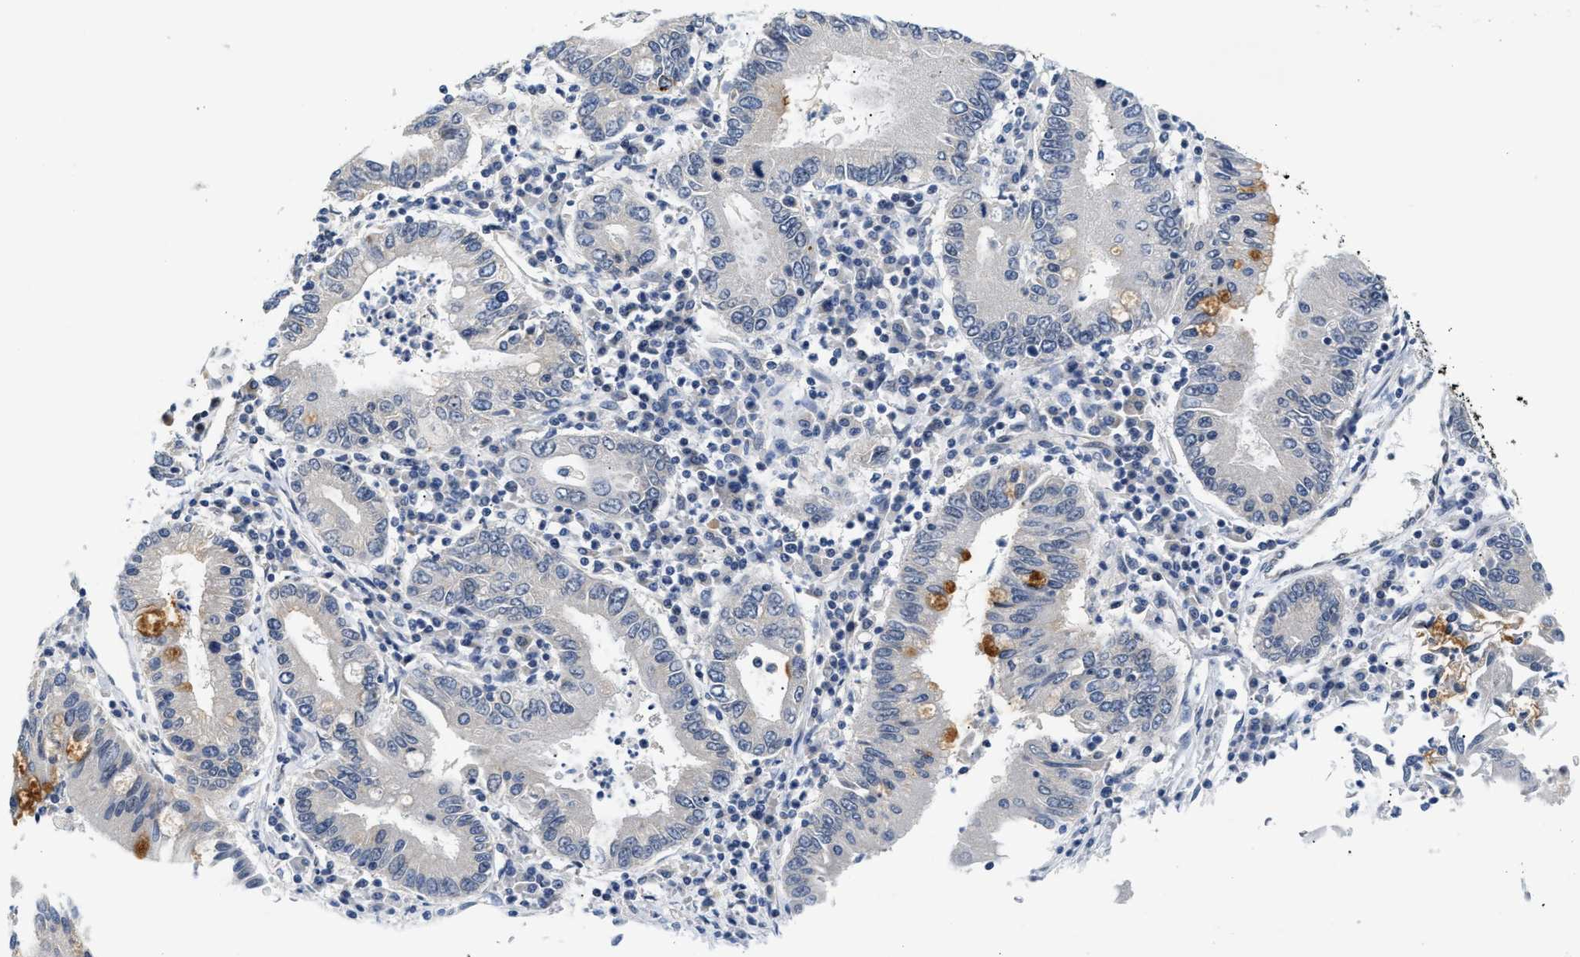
{"staining": {"intensity": "moderate", "quantity": "<25%", "location": "cytoplasmic/membranous"}, "tissue": "stomach cancer", "cell_type": "Tumor cells", "image_type": "cancer", "snomed": [{"axis": "morphology", "description": "Normal tissue, NOS"}, {"axis": "morphology", "description": "Adenocarcinoma, NOS"}, {"axis": "topography", "description": "Esophagus"}, {"axis": "topography", "description": "Stomach, upper"}, {"axis": "topography", "description": "Peripheral nerve tissue"}], "caption": "Immunohistochemical staining of human adenocarcinoma (stomach) demonstrates low levels of moderate cytoplasmic/membranous protein staining in about <25% of tumor cells.", "gene": "PPM1H", "patient": {"sex": "male", "age": 62}}